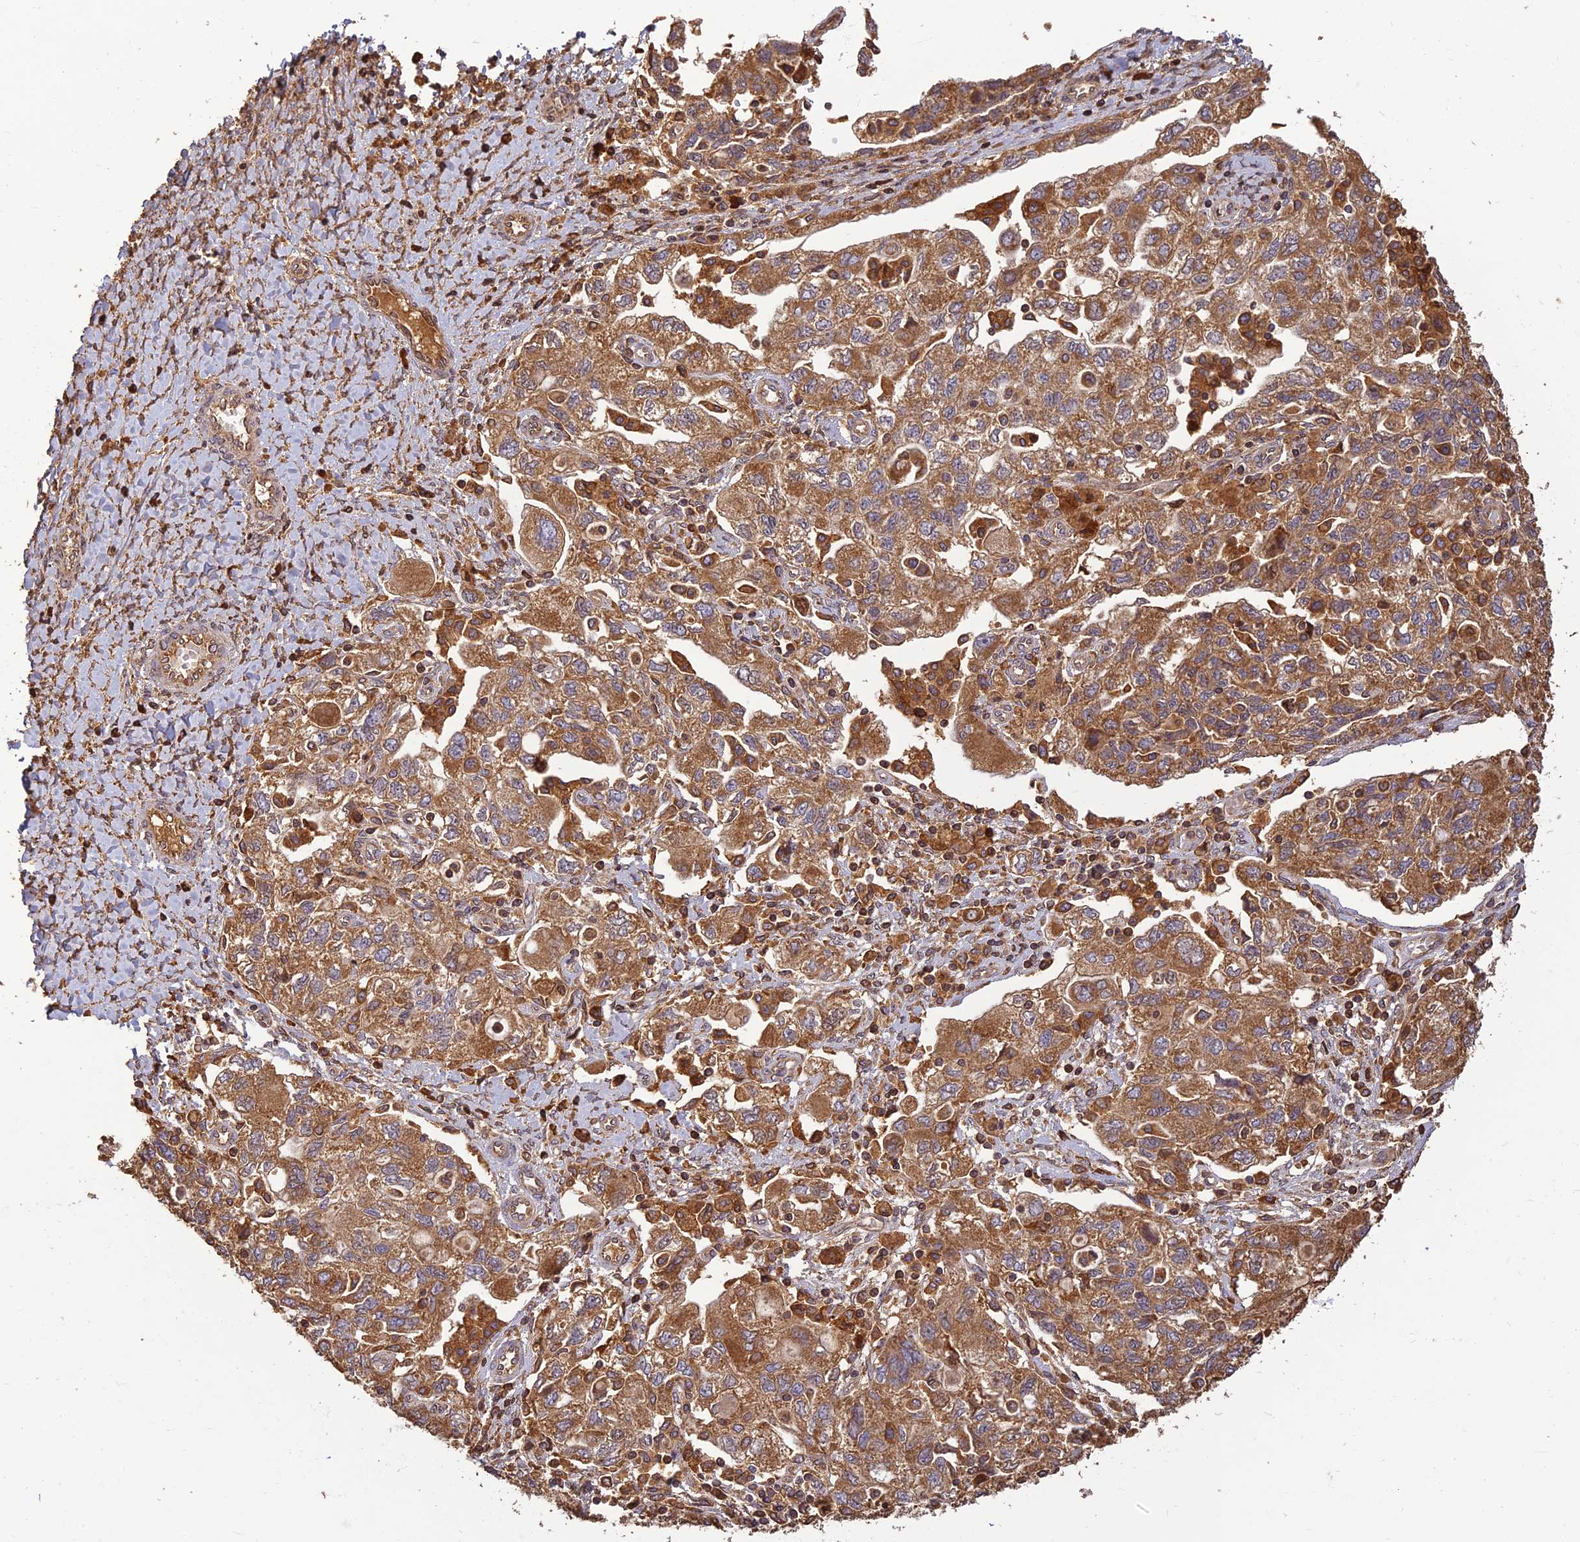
{"staining": {"intensity": "moderate", "quantity": ">75%", "location": "cytoplasmic/membranous"}, "tissue": "ovarian cancer", "cell_type": "Tumor cells", "image_type": "cancer", "snomed": [{"axis": "morphology", "description": "Carcinoma, NOS"}, {"axis": "morphology", "description": "Cystadenocarcinoma, serous, NOS"}, {"axis": "topography", "description": "Ovary"}], "caption": "An image showing moderate cytoplasmic/membranous expression in about >75% of tumor cells in ovarian cancer (serous cystadenocarcinoma), as visualized by brown immunohistochemical staining.", "gene": "CORO1C", "patient": {"sex": "female", "age": 69}}